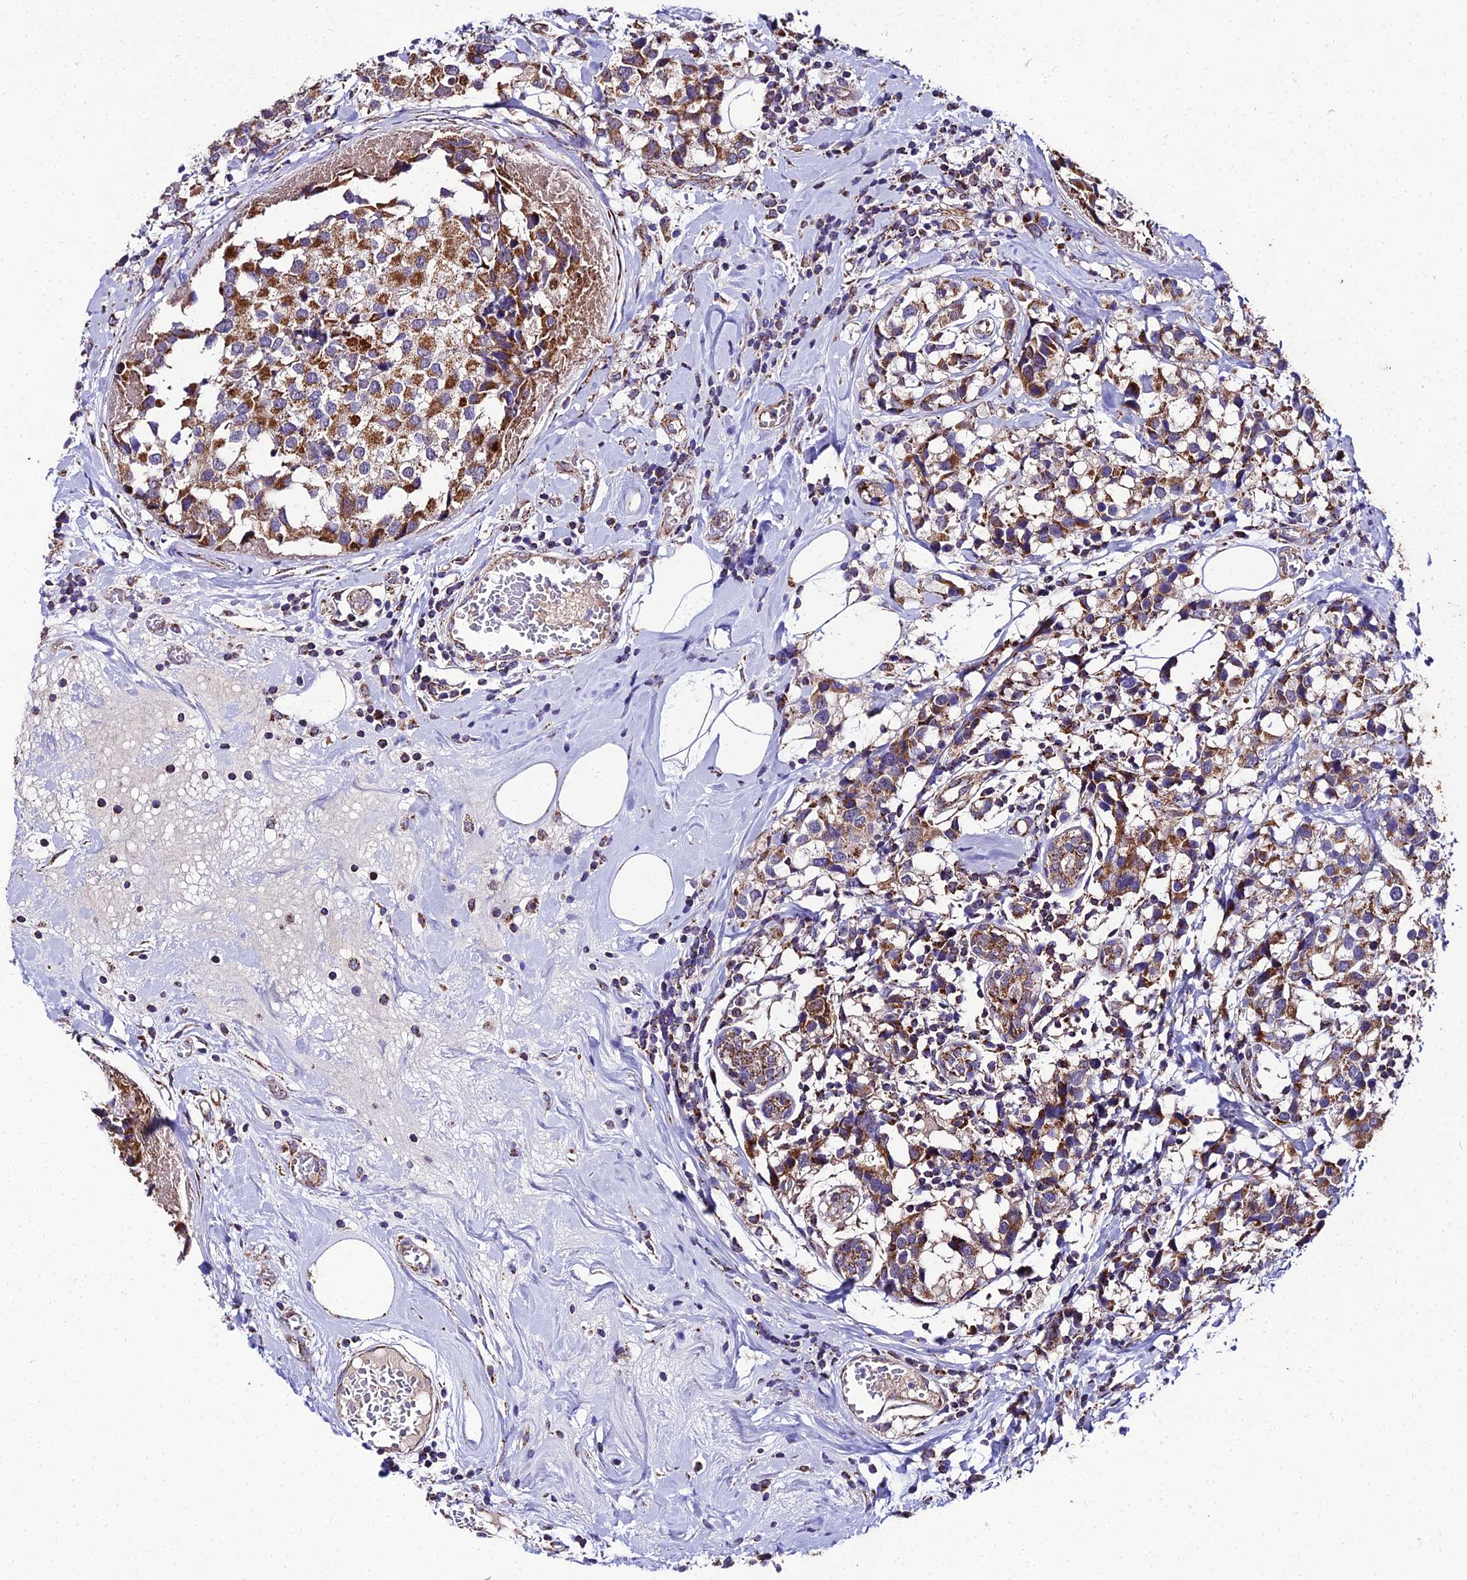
{"staining": {"intensity": "strong", "quantity": "25%-75%", "location": "cytoplasmic/membranous"}, "tissue": "breast cancer", "cell_type": "Tumor cells", "image_type": "cancer", "snomed": [{"axis": "morphology", "description": "Lobular carcinoma"}, {"axis": "topography", "description": "Breast"}], "caption": "IHC staining of breast cancer, which demonstrates high levels of strong cytoplasmic/membranous positivity in about 25%-75% of tumor cells indicating strong cytoplasmic/membranous protein staining. The staining was performed using DAB (brown) for protein detection and nuclei were counterstained in hematoxylin (blue).", "gene": "PSMD2", "patient": {"sex": "female", "age": 59}}